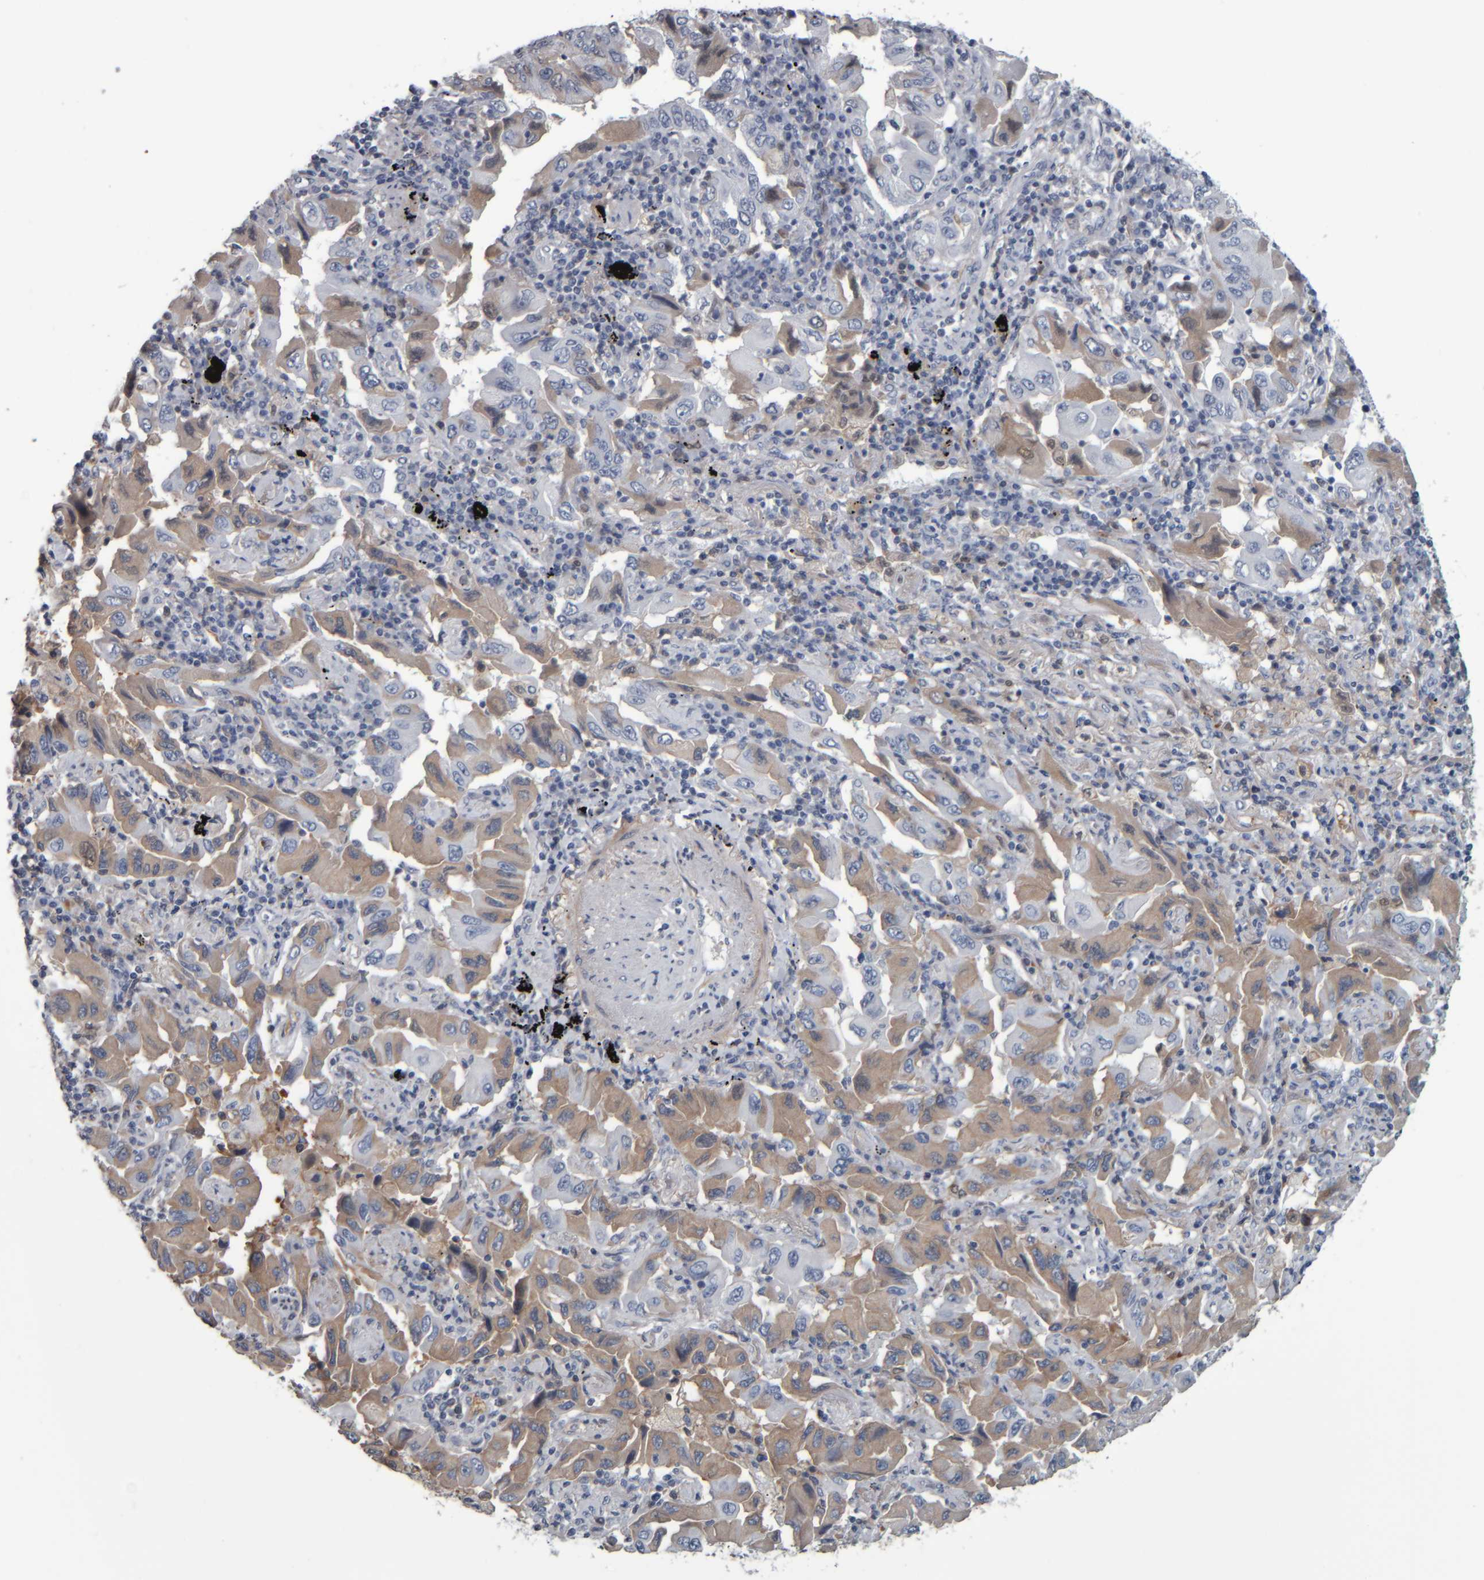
{"staining": {"intensity": "moderate", "quantity": "<25%", "location": "cytoplasmic/membranous"}, "tissue": "lung cancer", "cell_type": "Tumor cells", "image_type": "cancer", "snomed": [{"axis": "morphology", "description": "Adenocarcinoma, NOS"}, {"axis": "topography", "description": "Lung"}], "caption": "Immunohistochemical staining of lung adenocarcinoma demonstrates low levels of moderate cytoplasmic/membranous protein positivity in approximately <25% of tumor cells.", "gene": "CAVIN4", "patient": {"sex": "female", "age": 65}}